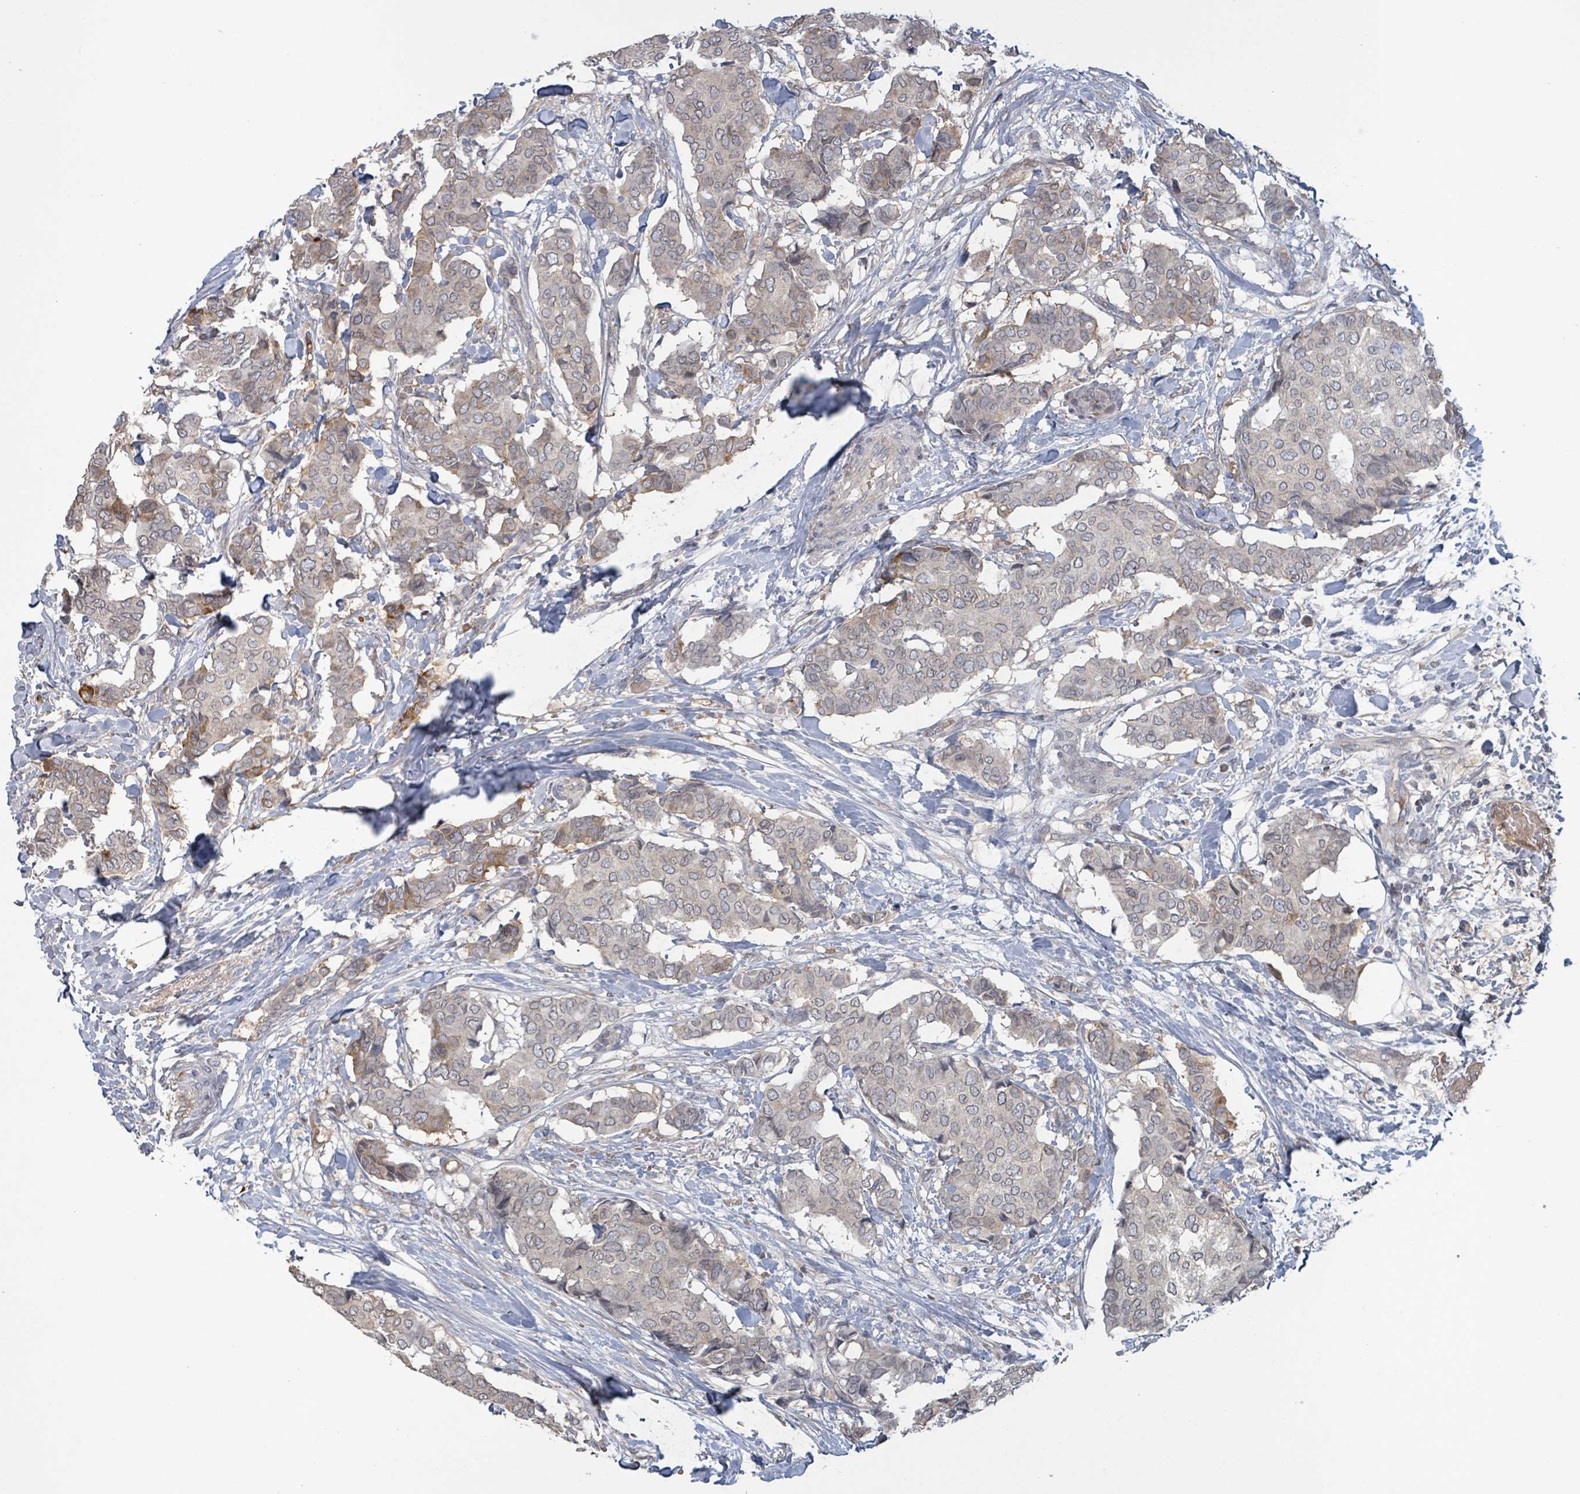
{"staining": {"intensity": "weak", "quantity": "<25%", "location": "cytoplasmic/membranous"}, "tissue": "breast cancer", "cell_type": "Tumor cells", "image_type": "cancer", "snomed": [{"axis": "morphology", "description": "Duct carcinoma"}, {"axis": "topography", "description": "Breast"}], "caption": "Photomicrograph shows no protein expression in tumor cells of intraductal carcinoma (breast) tissue.", "gene": "GRM8", "patient": {"sex": "female", "age": 75}}